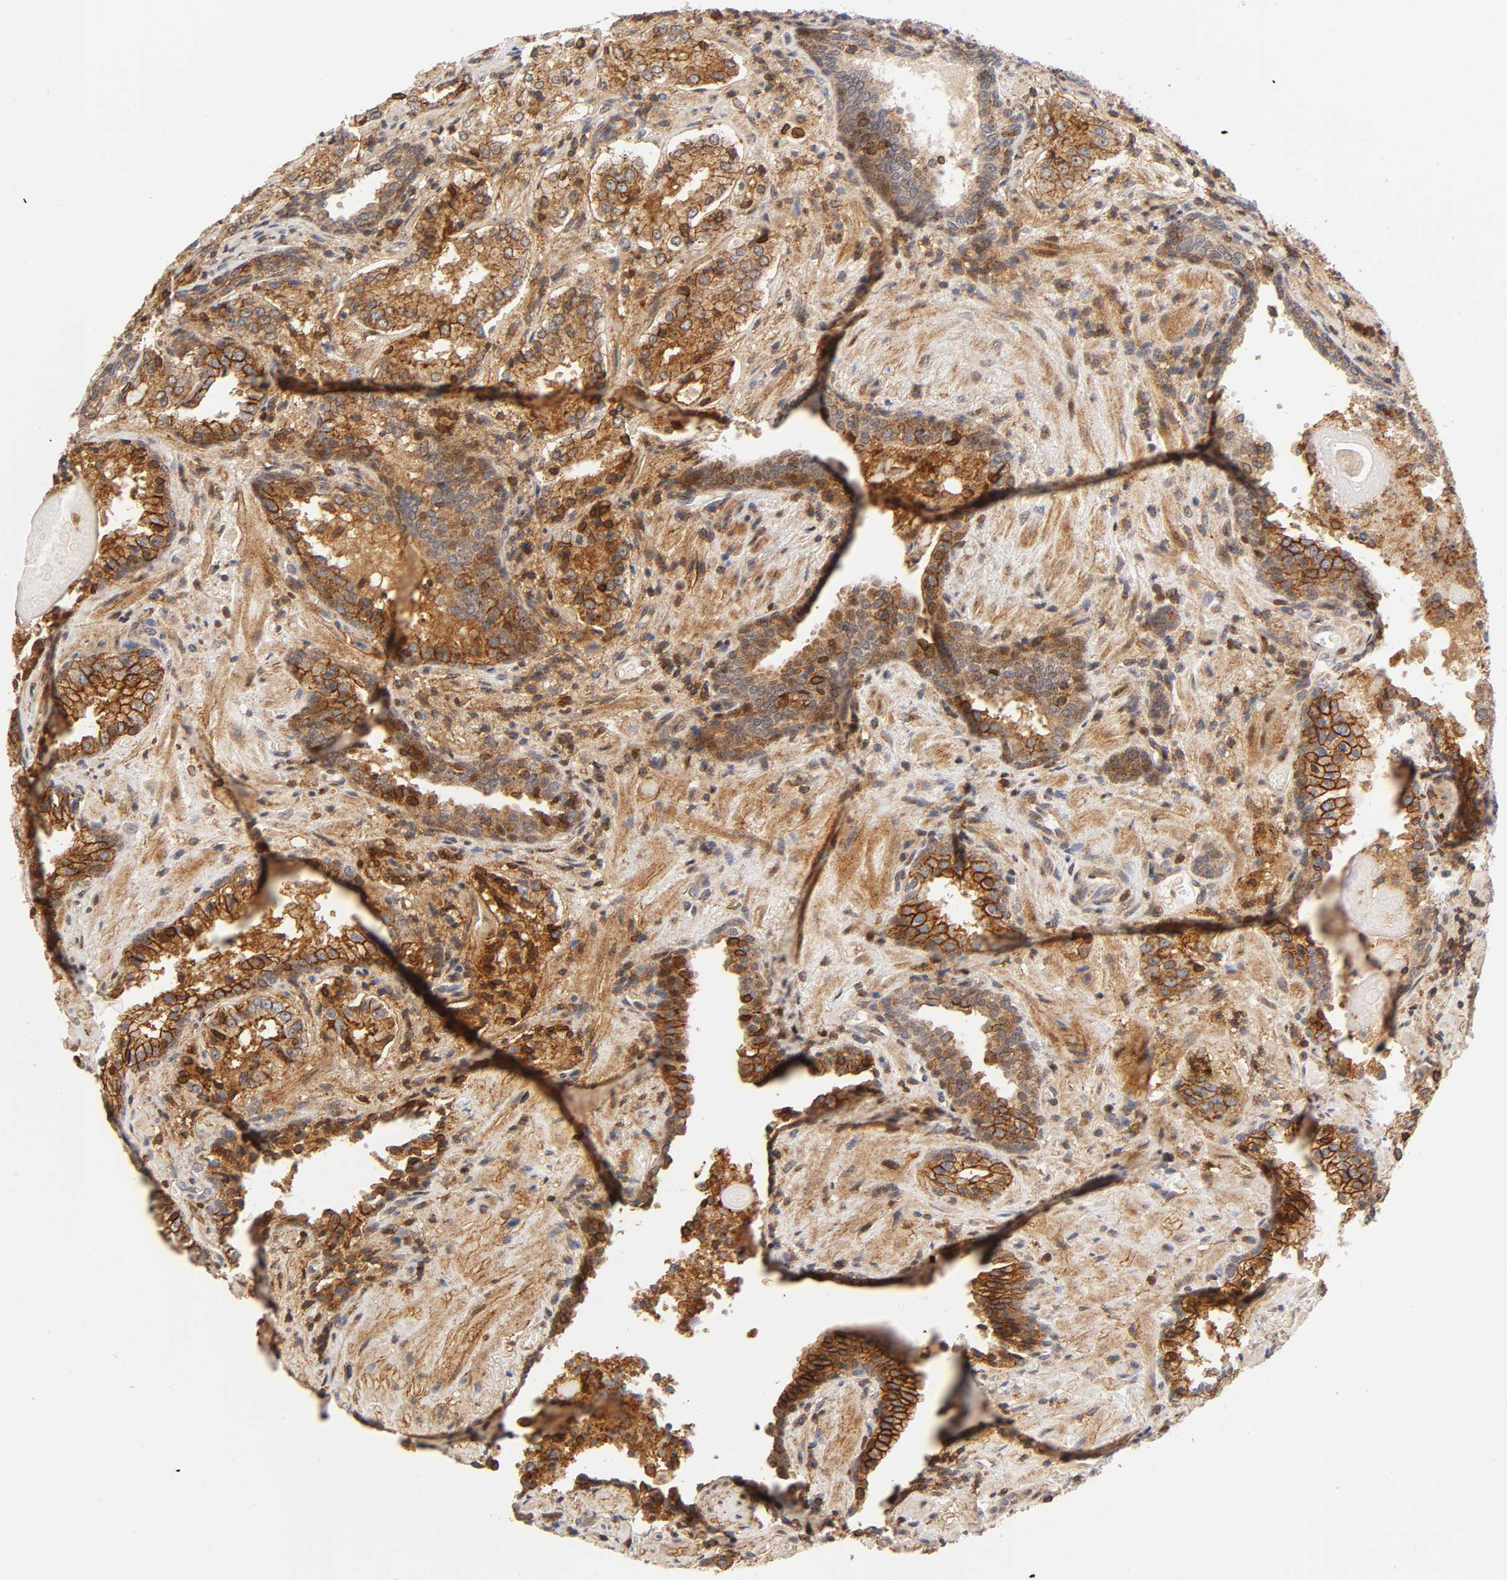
{"staining": {"intensity": "moderate", "quantity": ">75%", "location": "cytoplasmic/membranous,nuclear"}, "tissue": "prostate cancer", "cell_type": "Tumor cells", "image_type": "cancer", "snomed": [{"axis": "morphology", "description": "Adenocarcinoma, High grade"}, {"axis": "topography", "description": "Prostate"}], "caption": "Moderate cytoplasmic/membranous and nuclear expression is identified in about >75% of tumor cells in prostate cancer.", "gene": "ANXA7", "patient": {"sex": "male", "age": 58}}